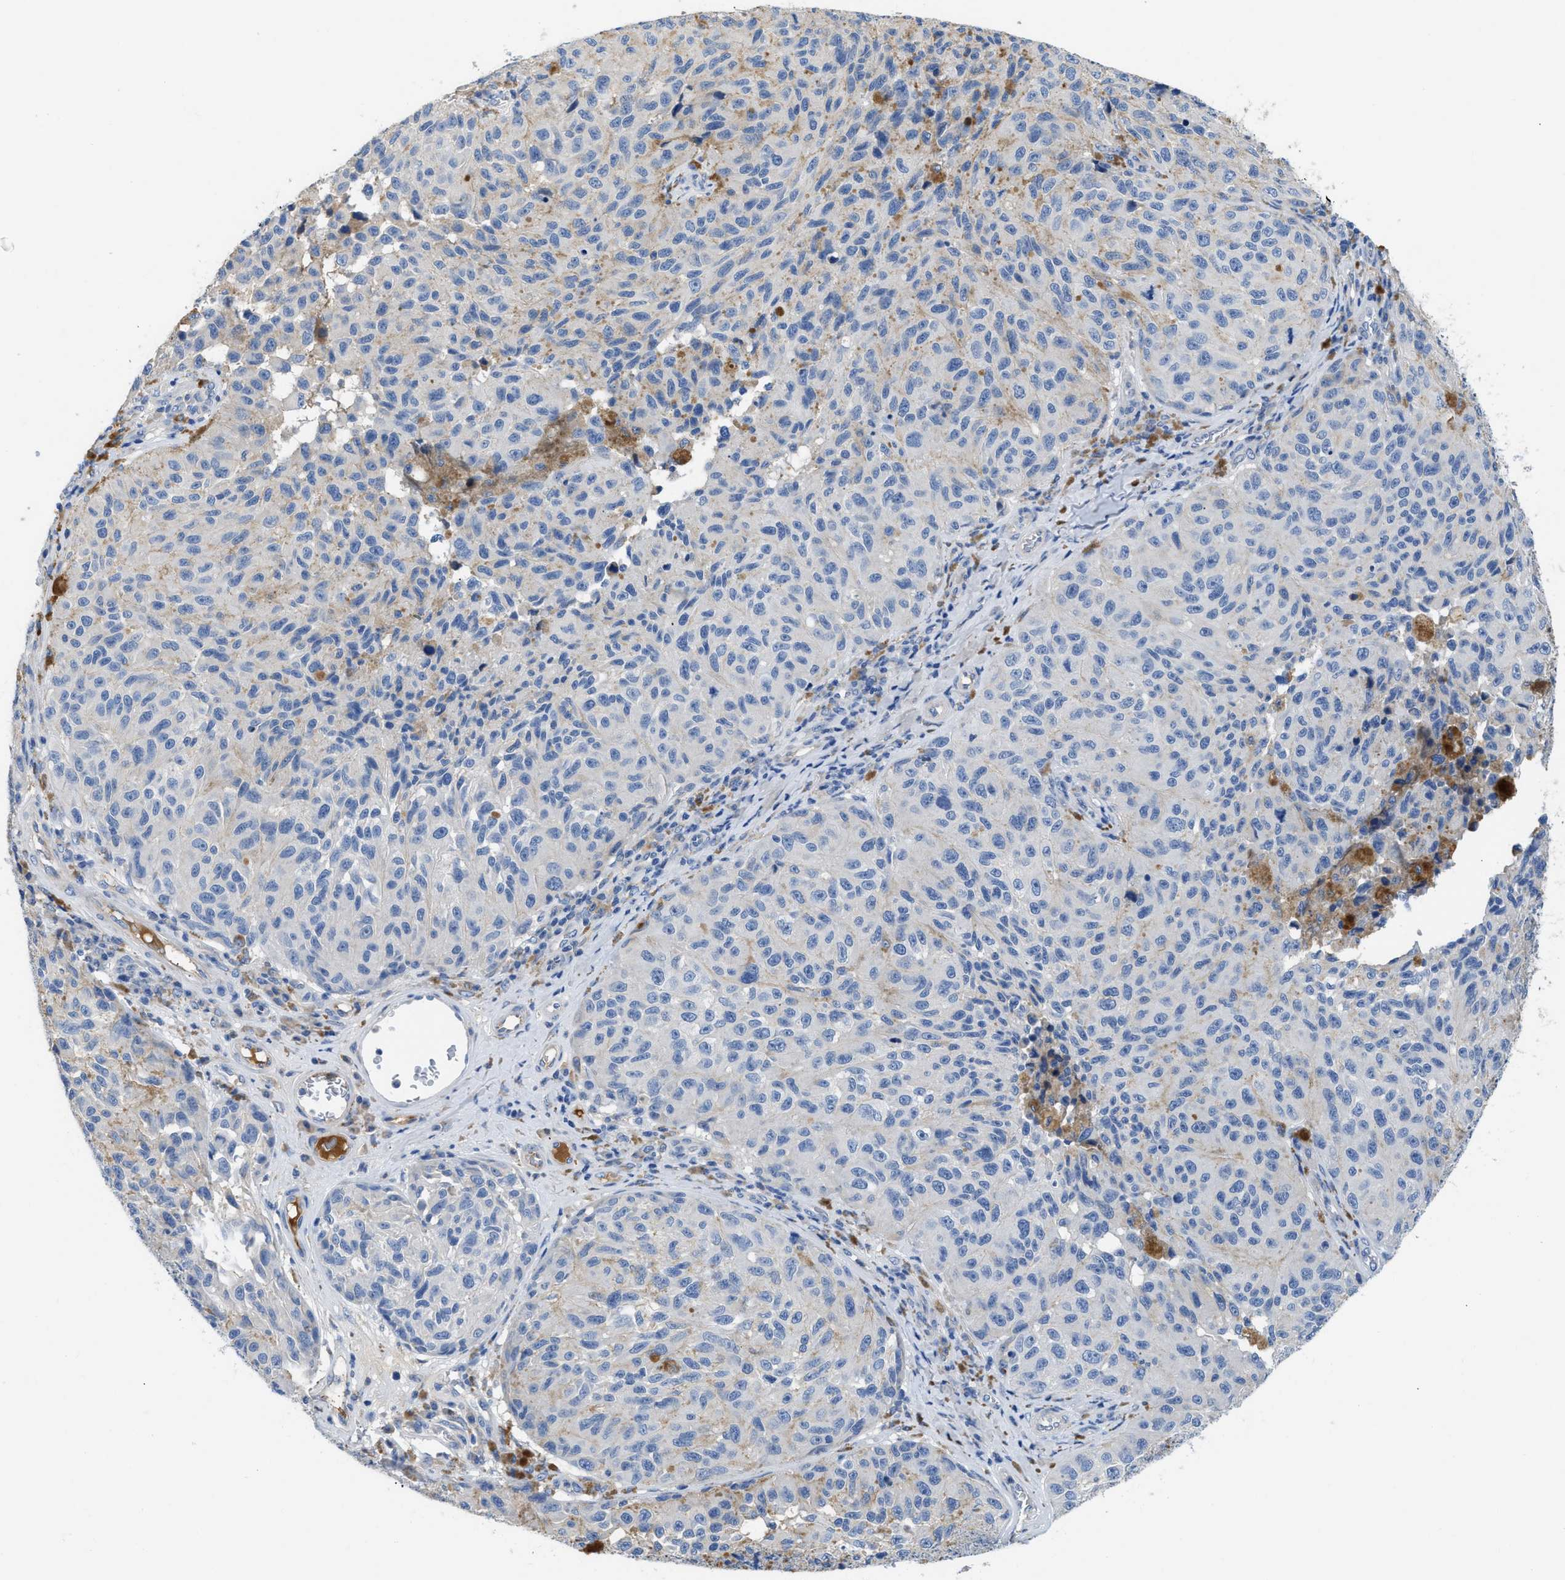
{"staining": {"intensity": "negative", "quantity": "none", "location": "none"}, "tissue": "melanoma", "cell_type": "Tumor cells", "image_type": "cancer", "snomed": [{"axis": "morphology", "description": "Malignant melanoma, NOS"}, {"axis": "topography", "description": "Skin"}], "caption": "An immunohistochemistry (IHC) histopathology image of malignant melanoma is shown. There is no staining in tumor cells of malignant melanoma.", "gene": "C1S", "patient": {"sex": "female", "age": 73}}